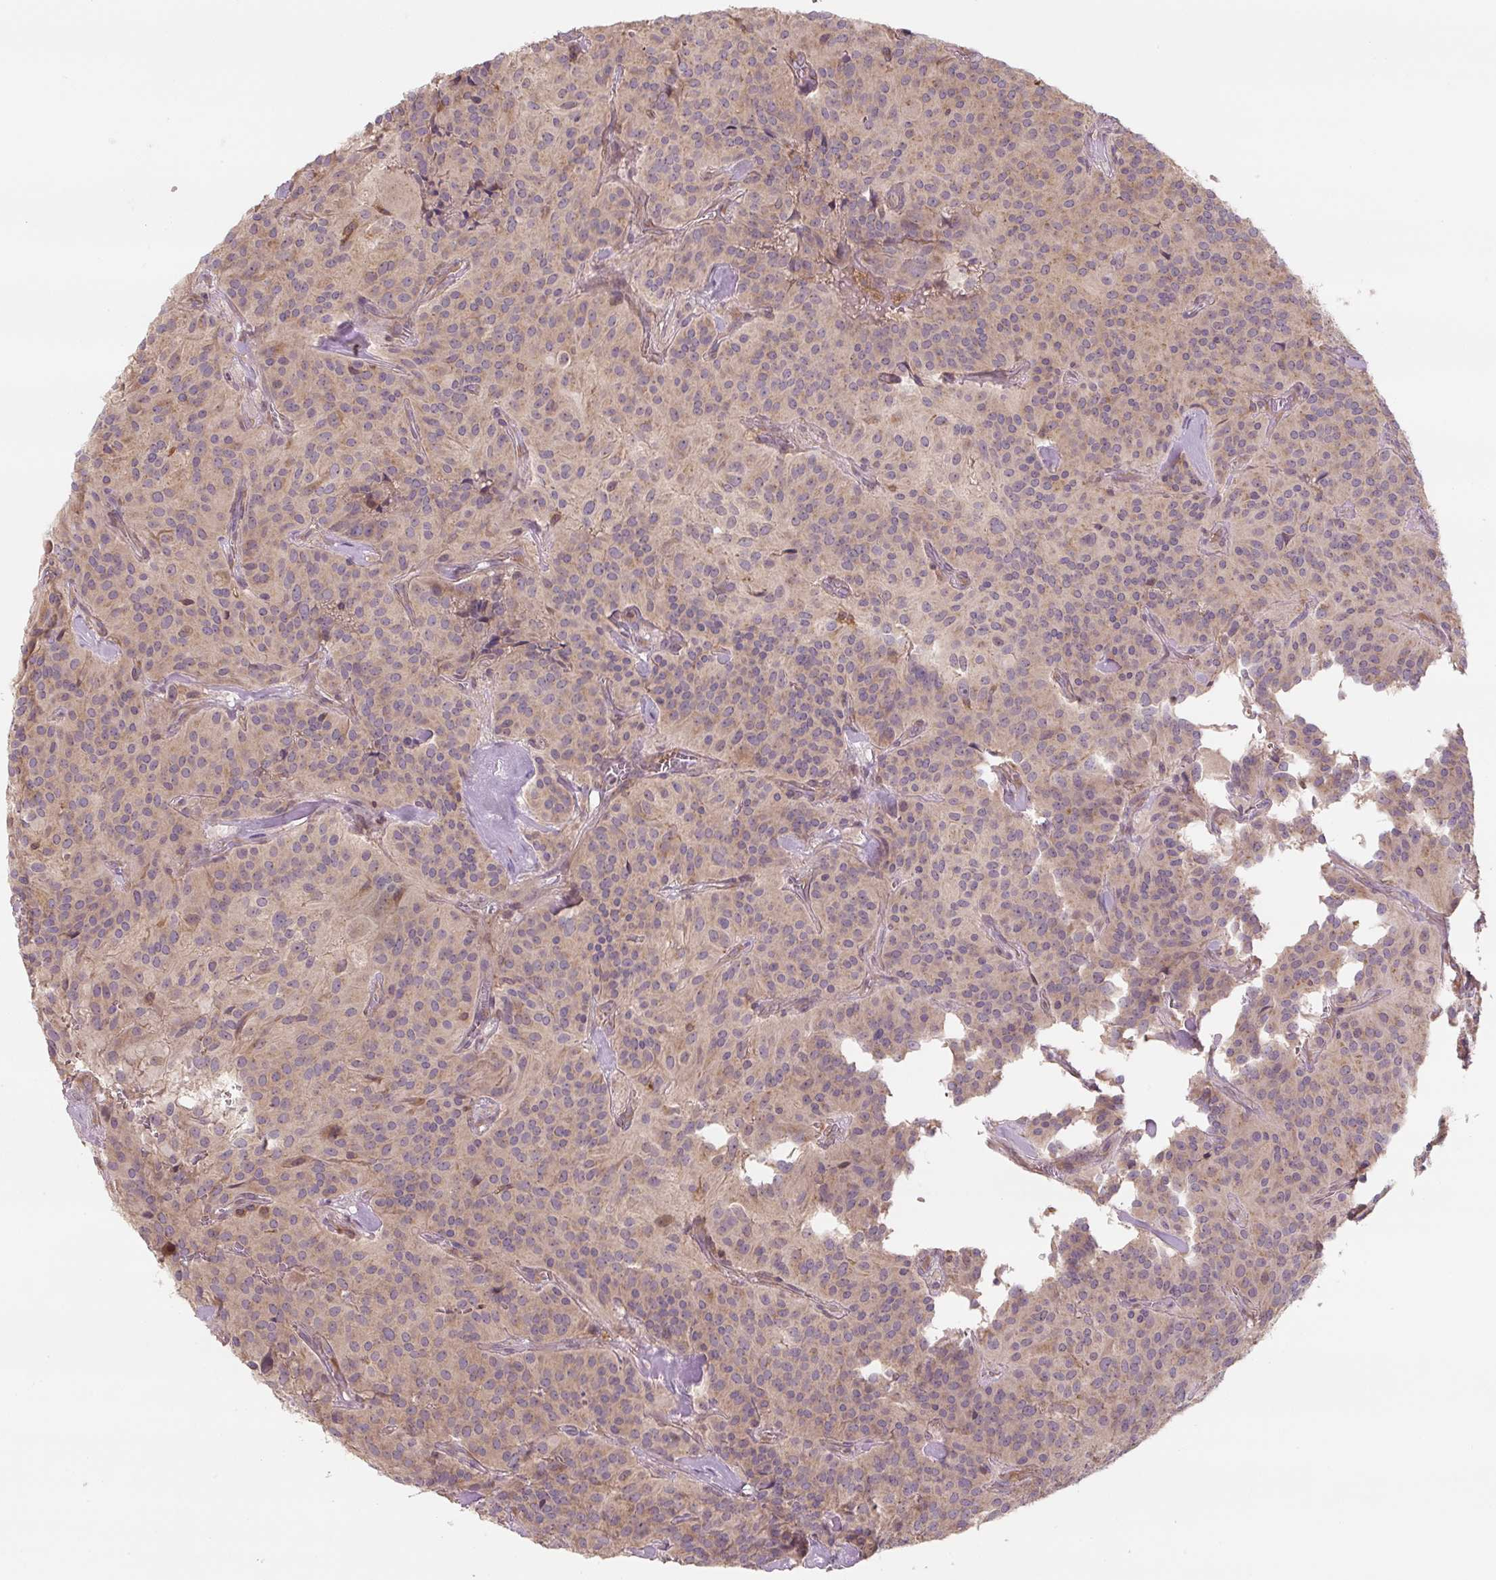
{"staining": {"intensity": "weak", "quantity": "25%-75%", "location": "cytoplasmic/membranous"}, "tissue": "glioma", "cell_type": "Tumor cells", "image_type": "cancer", "snomed": [{"axis": "morphology", "description": "Glioma, malignant, Low grade"}, {"axis": "topography", "description": "Brain"}], "caption": "This is an image of immunohistochemistry (IHC) staining of low-grade glioma (malignant), which shows weak expression in the cytoplasmic/membranous of tumor cells.", "gene": "C2orf73", "patient": {"sex": "male", "age": 42}}